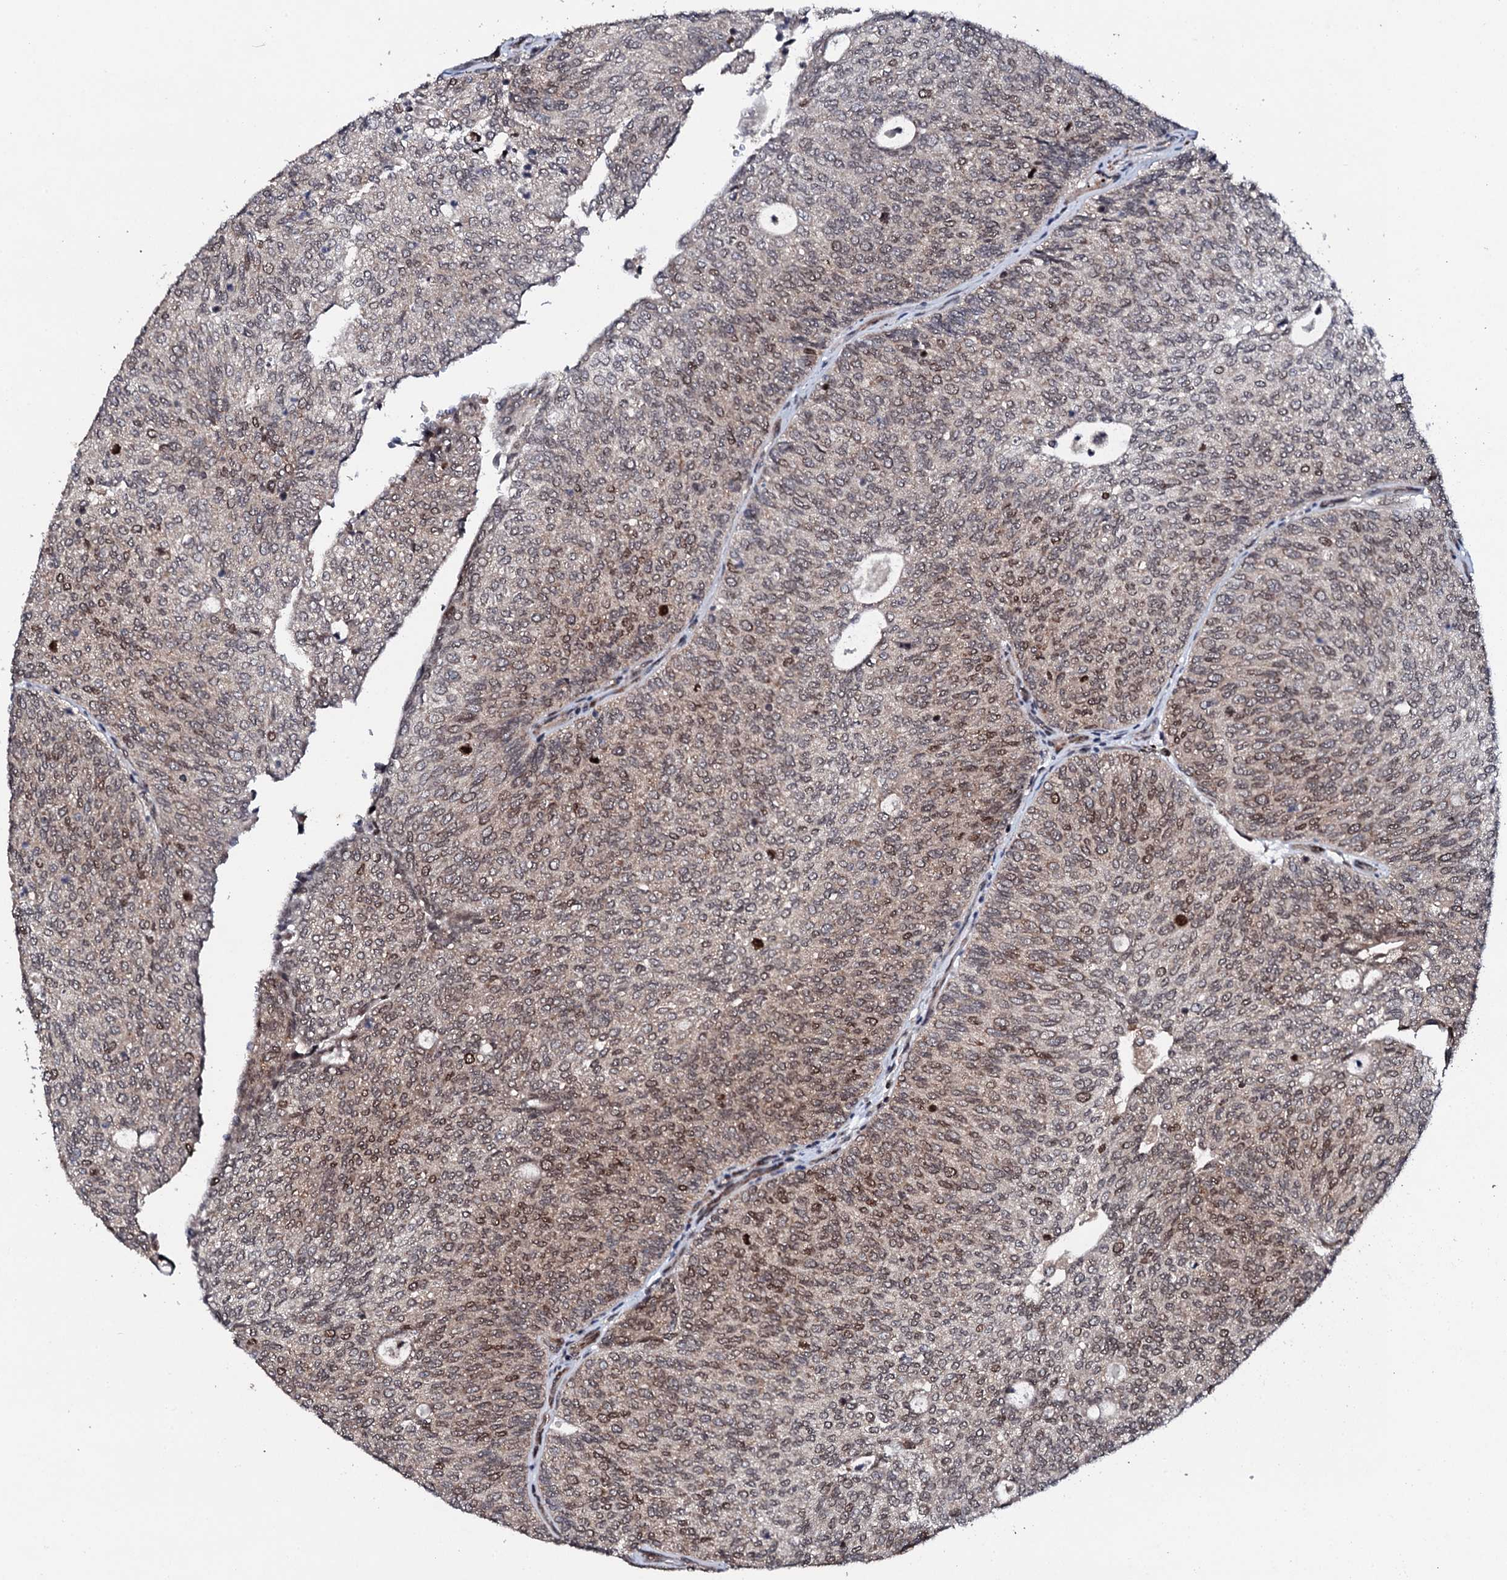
{"staining": {"intensity": "weak", "quantity": "25%-75%", "location": "nuclear"}, "tissue": "urothelial cancer", "cell_type": "Tumor cells", "image_type": "cancer", "snomed": [{"axis": "morphology", "description": "Urothelial carcinoma, Low grade"}, {"axis": "topography", "description": "Urinary bladder"}], "caption": "Brown immunohistochemical staining in urothelial cancer exhibits weak nuclear positivity in approximately 25%-75% of tumor cells.", "gene": "FAM111A", "patient": {"sex": "female", "age": 79}}